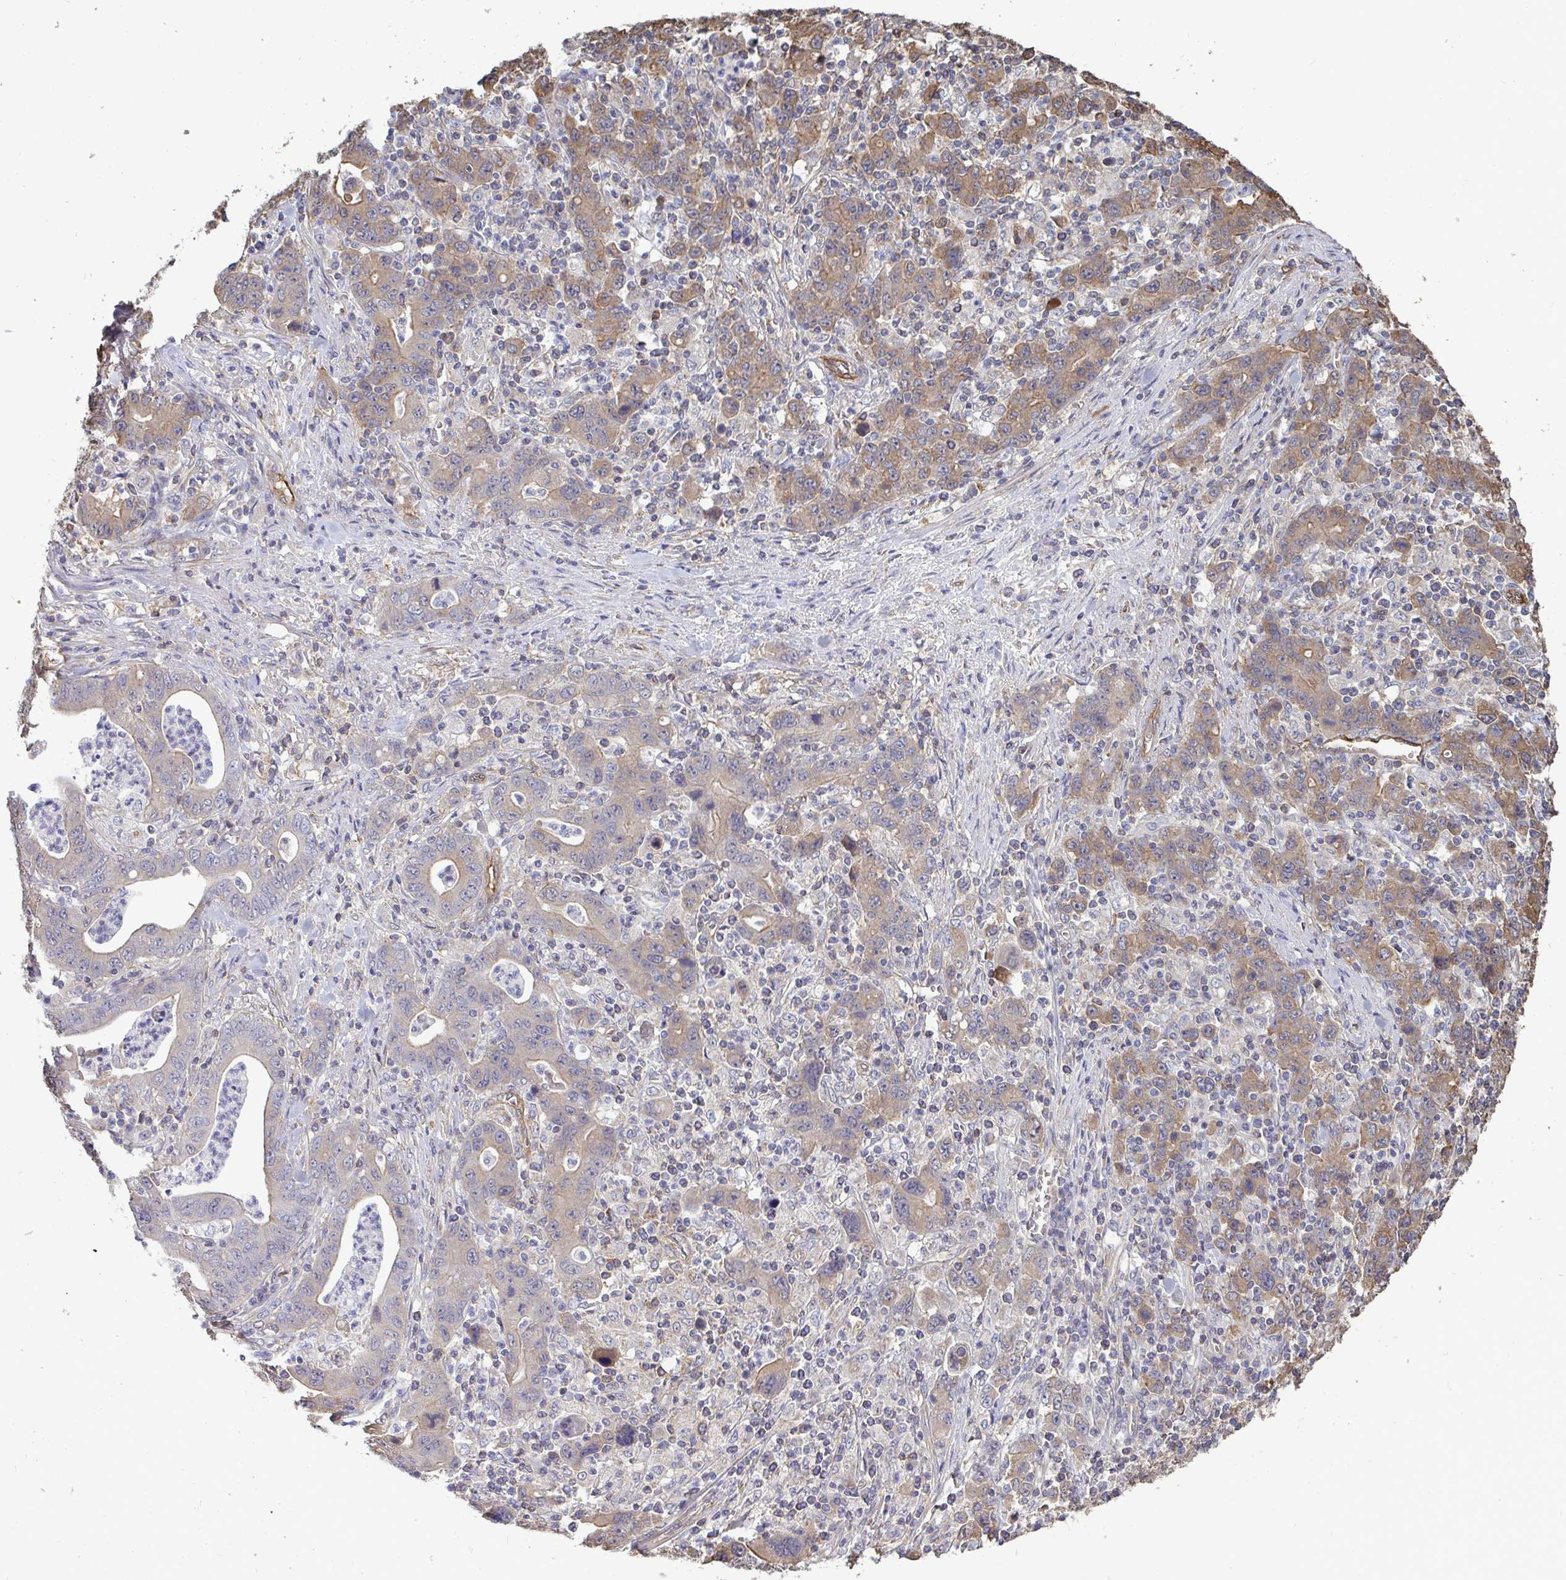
{"staining": {"intensity": "weak", "quantity": "25%-75%", "location": "cytoplasmic/membranous"}, "tissue": "stomach cancer", "cell_type": "Tumor cells", "image_type": "cancer", "snomed": [{"axis": "morphology", "description": "Adenocarcinoma, NOS"}, {"axis": "topography", "description": "Stomach, upper"}], "caption": "Adenocarcinoma (stomach) was stained to show a protein in brown. There is low levels of weak cytoplasmic/membranous expression in about 25%-75% of tumor cells.", "gene": "ISCU", "patient": {"sex": "male", "age": 69}}